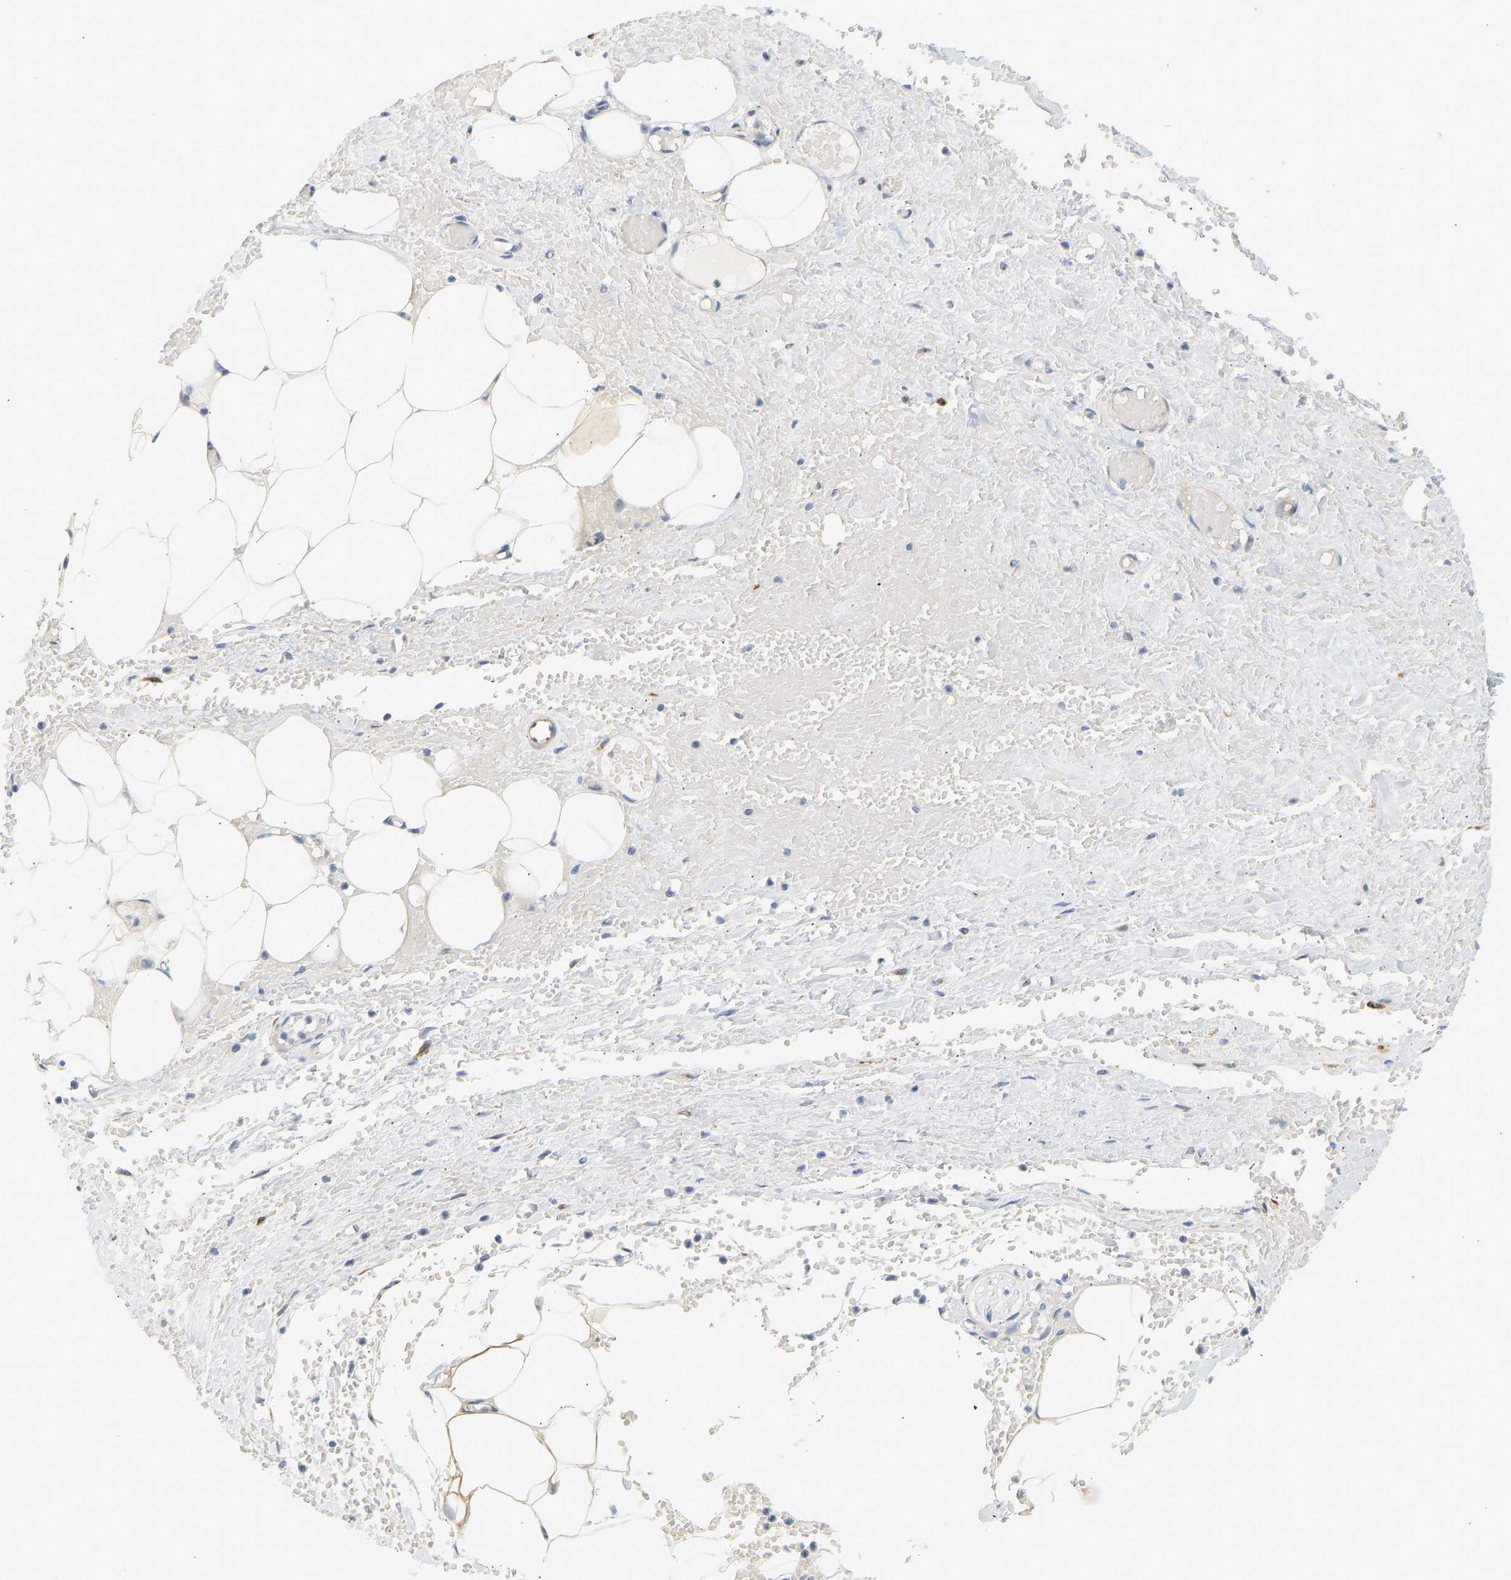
{"staining": {"intensity": "moderate", "quantity": "<25%", "location": "cytoplasmic/membranous"}, "tissue": "adipose tissue", "cell_type": "Adipocytes", "image_type": "normal", "snomed": [{"axis": "morphology", "description": "Normal tissue, NOS"}, {"axis": "topography", "description": "Soft tissue"}, {"axis": "topography", "description": "Vascular tissue"}], "caption": "Brown immunohistochemical staining in normal human adipose tissue demonstrates moderate cytoplasmic/membranous expression in about <25% of adipocytes.", "gene": "SLC30A7", "patient": {"sex": "female", "age": 35}}